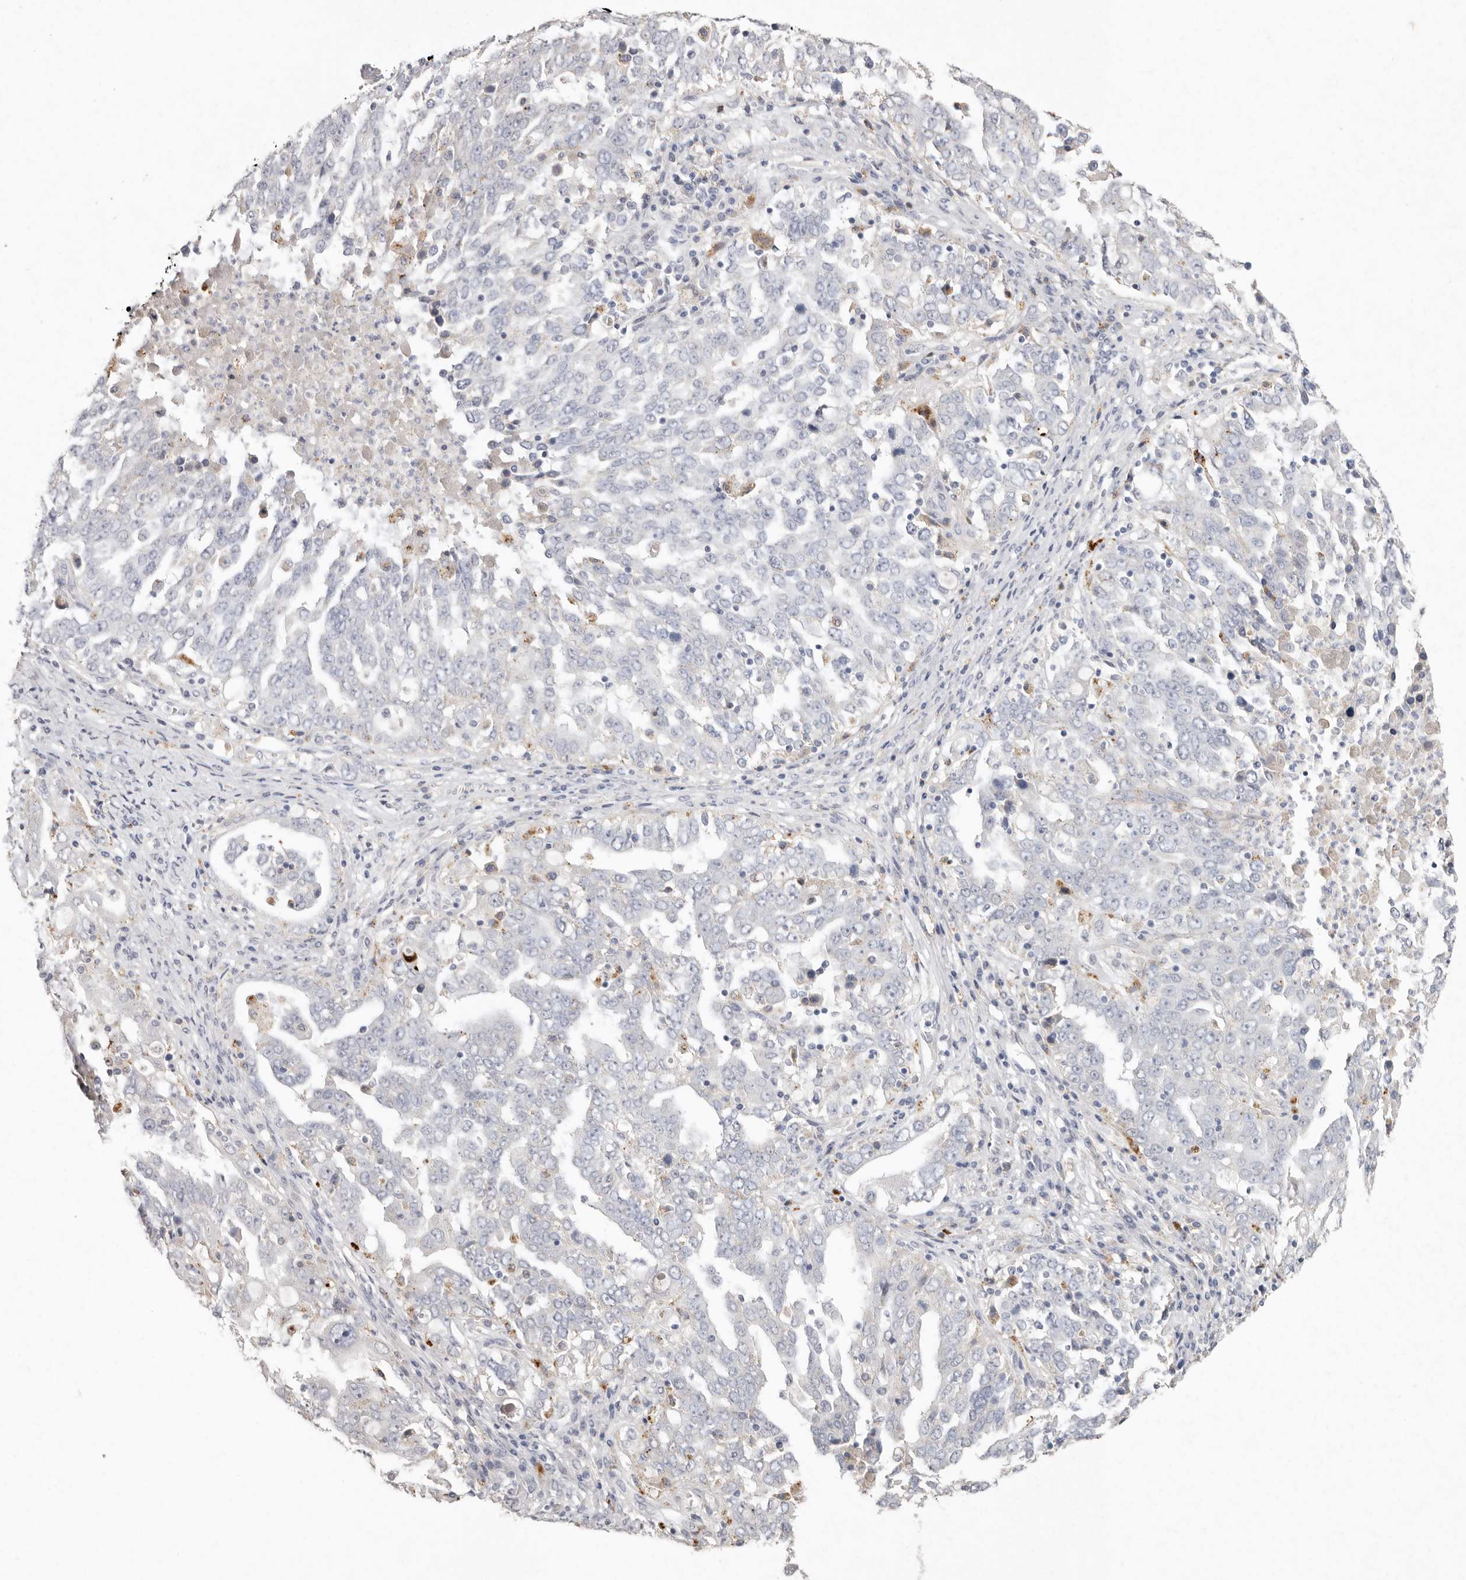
{"staining": {"intensity": "moderate", "quantity": "25%-75%", "location": "cytoplasmic/membranous"}, "tissue": "ovarian cancer", "cell_type": "Tumor cells", "image_type": "cancer", "snomed": [{"axis": "morphology", "description": "Carcinoma, endometroid"}, {"axis": "topography", "description": "Ovary"}], "caption": "Immunohistochemistry (IHC) (DAB) staining of human ovarian cancer (endometroid carcinoma) exhibits moderate cytoplasmic/membranous protein expression in about 25%-75% of tumor cells. Nuclei are stained in blue.", "gene": "FAM185A", "patient": {"sex": "female", "age": 62}}